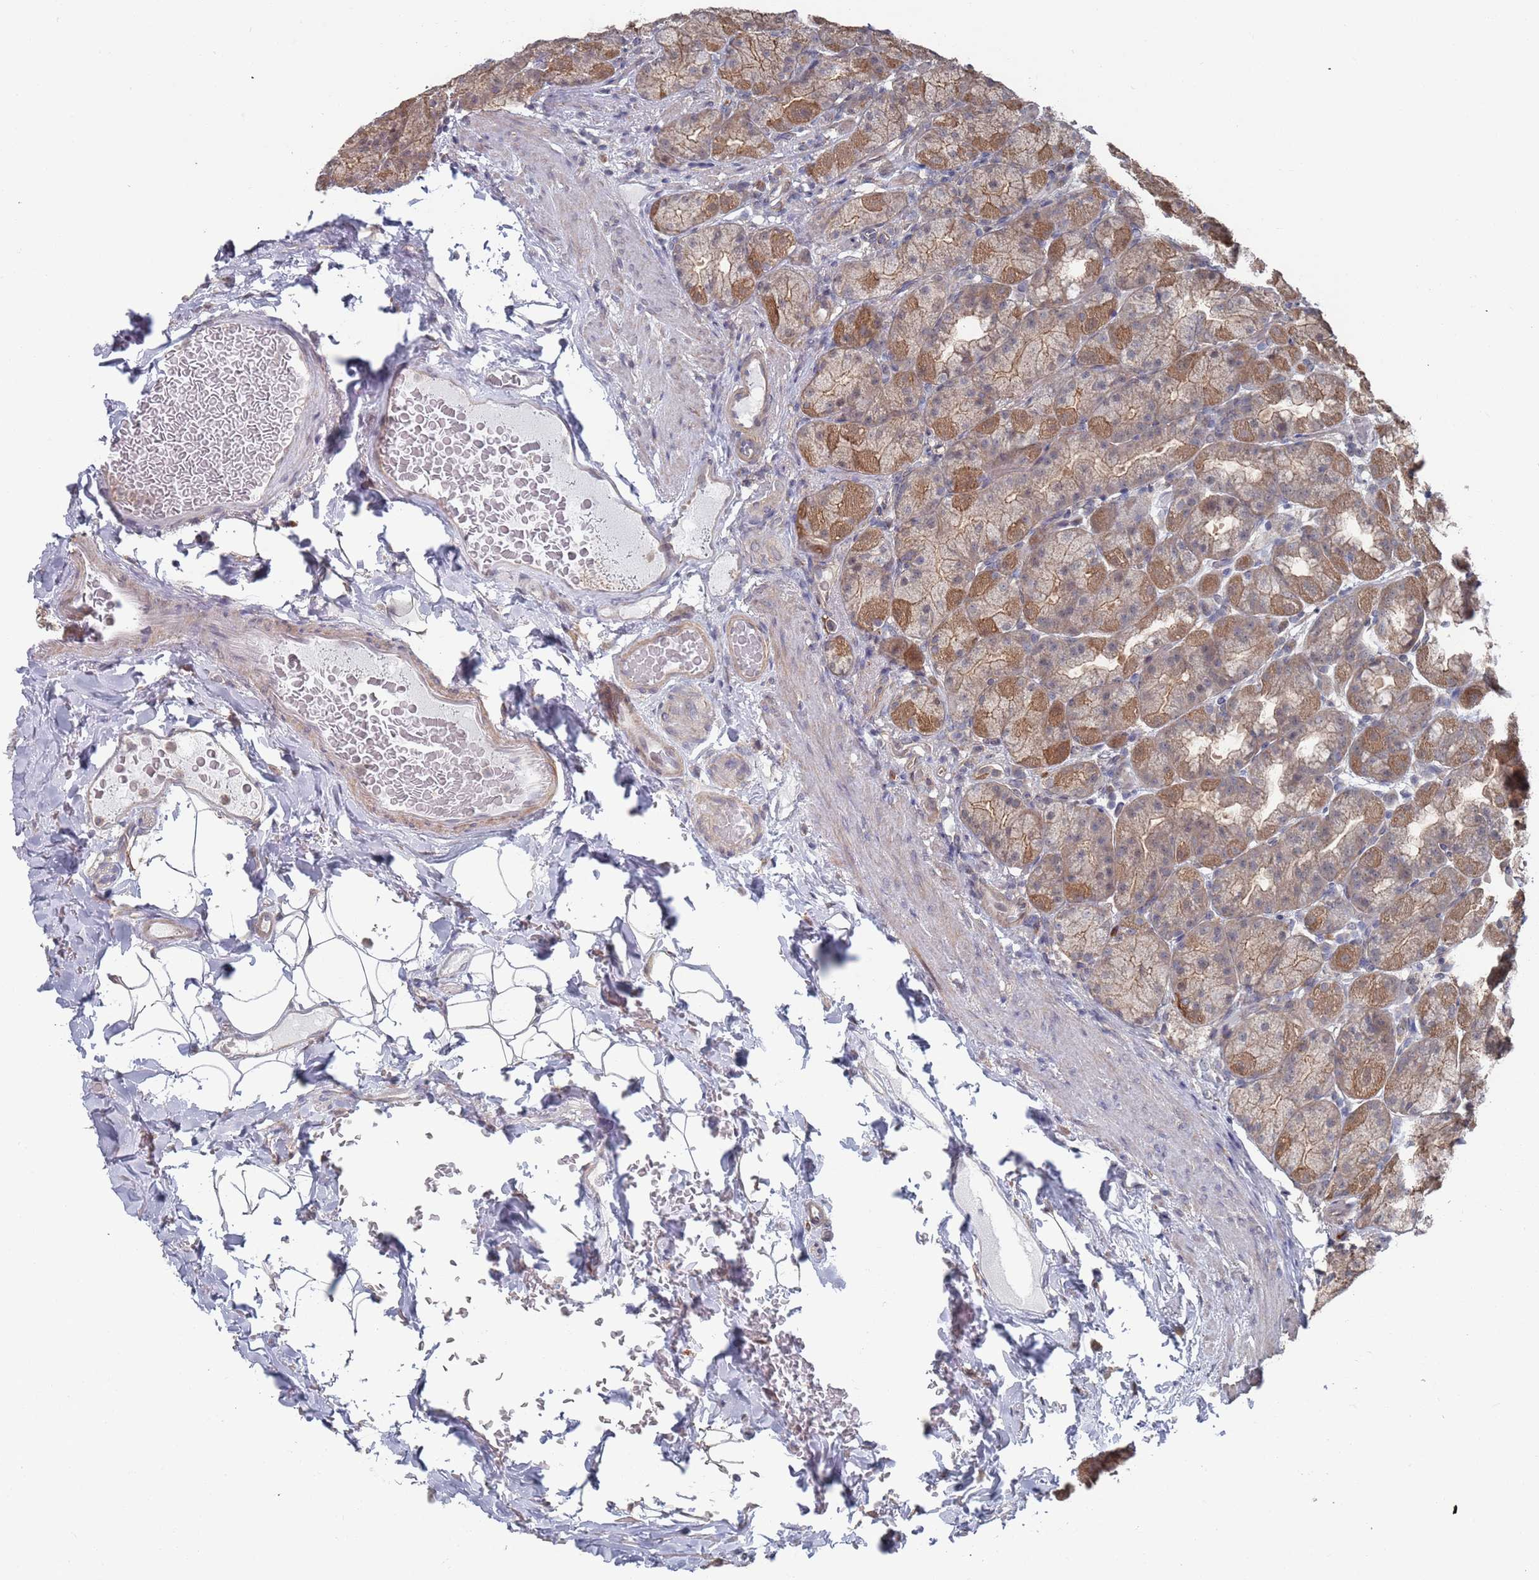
{"staining": {"intensity": "moderate", "quantity": ">75%", "location": "cytoplasmic/membranous,nuclear"}, "tissue": "stomach", "cell_type": "Glandular cells", "image_type": "normal", "snomed": [{"axis": "morphology", "description": "Normal tissue, NOS"}, {"axis": "topography", "description": "Stomach, upper"}, {"axis": "topography", "description": "Stomach"}], "caption": "Brown immunohistochemical staining in benign human stomach shows moderate cytoplasmic/membranous,nuclear expression in approximately >75% of glandular cells.", "gene": "DGKD", "patient": {"sex": "male", "age": 68}}